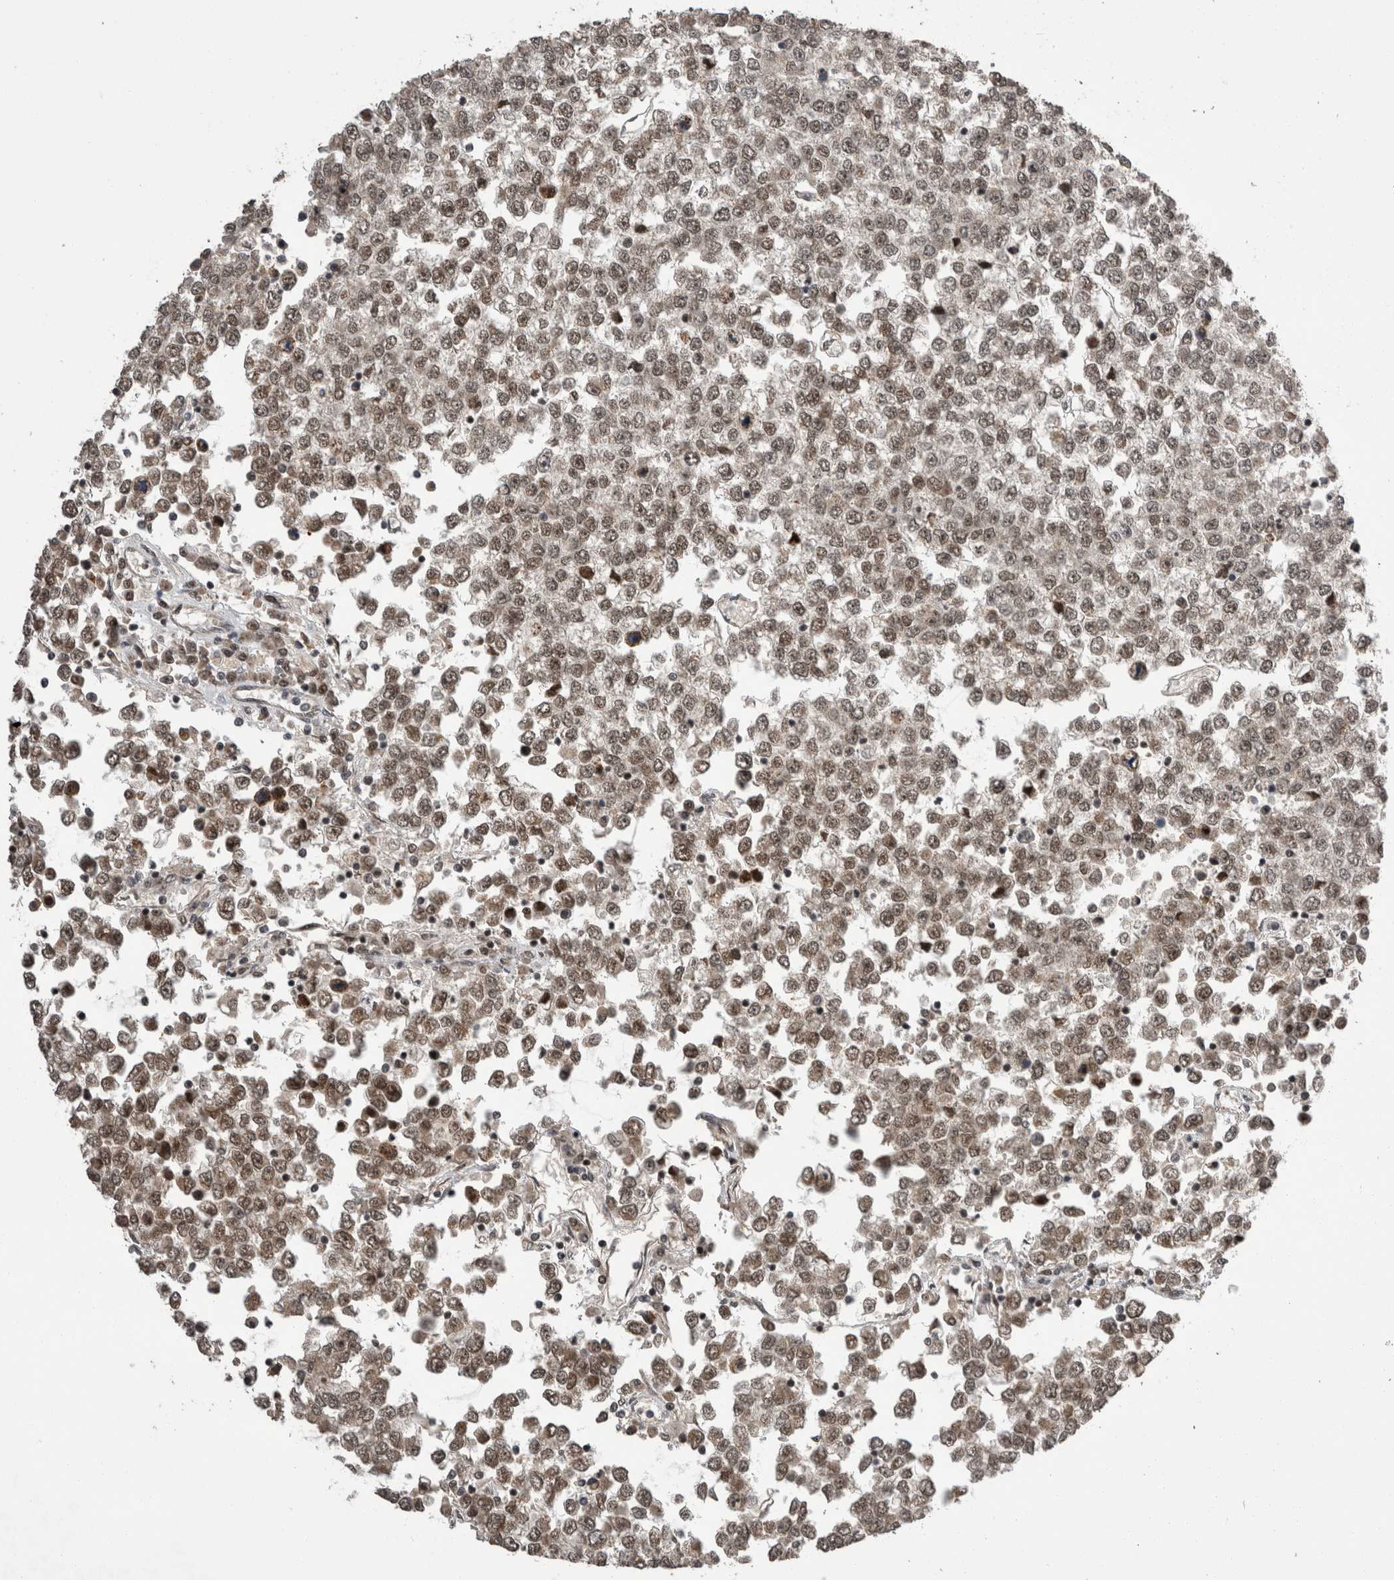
{"staining": {"intensity": "weak", "quantity": ">75%", "location": "nuclear"}, "tissue": "testis cancer", "cell_type": "Tumor cells", "image_type": "cancer", "snomed": [{"axis": "morphology", "description": "Seminoma, NOS"}, {"axis": "topography", "description": "Testis"}], "caption": "Immunohistochemical staining of seminoma (testis) reveals low levels of weak nuclear protein expression in about >75% of tumor cells.", "gene": "CPSF2", "patient": {"sex": "male", "age": 65}}